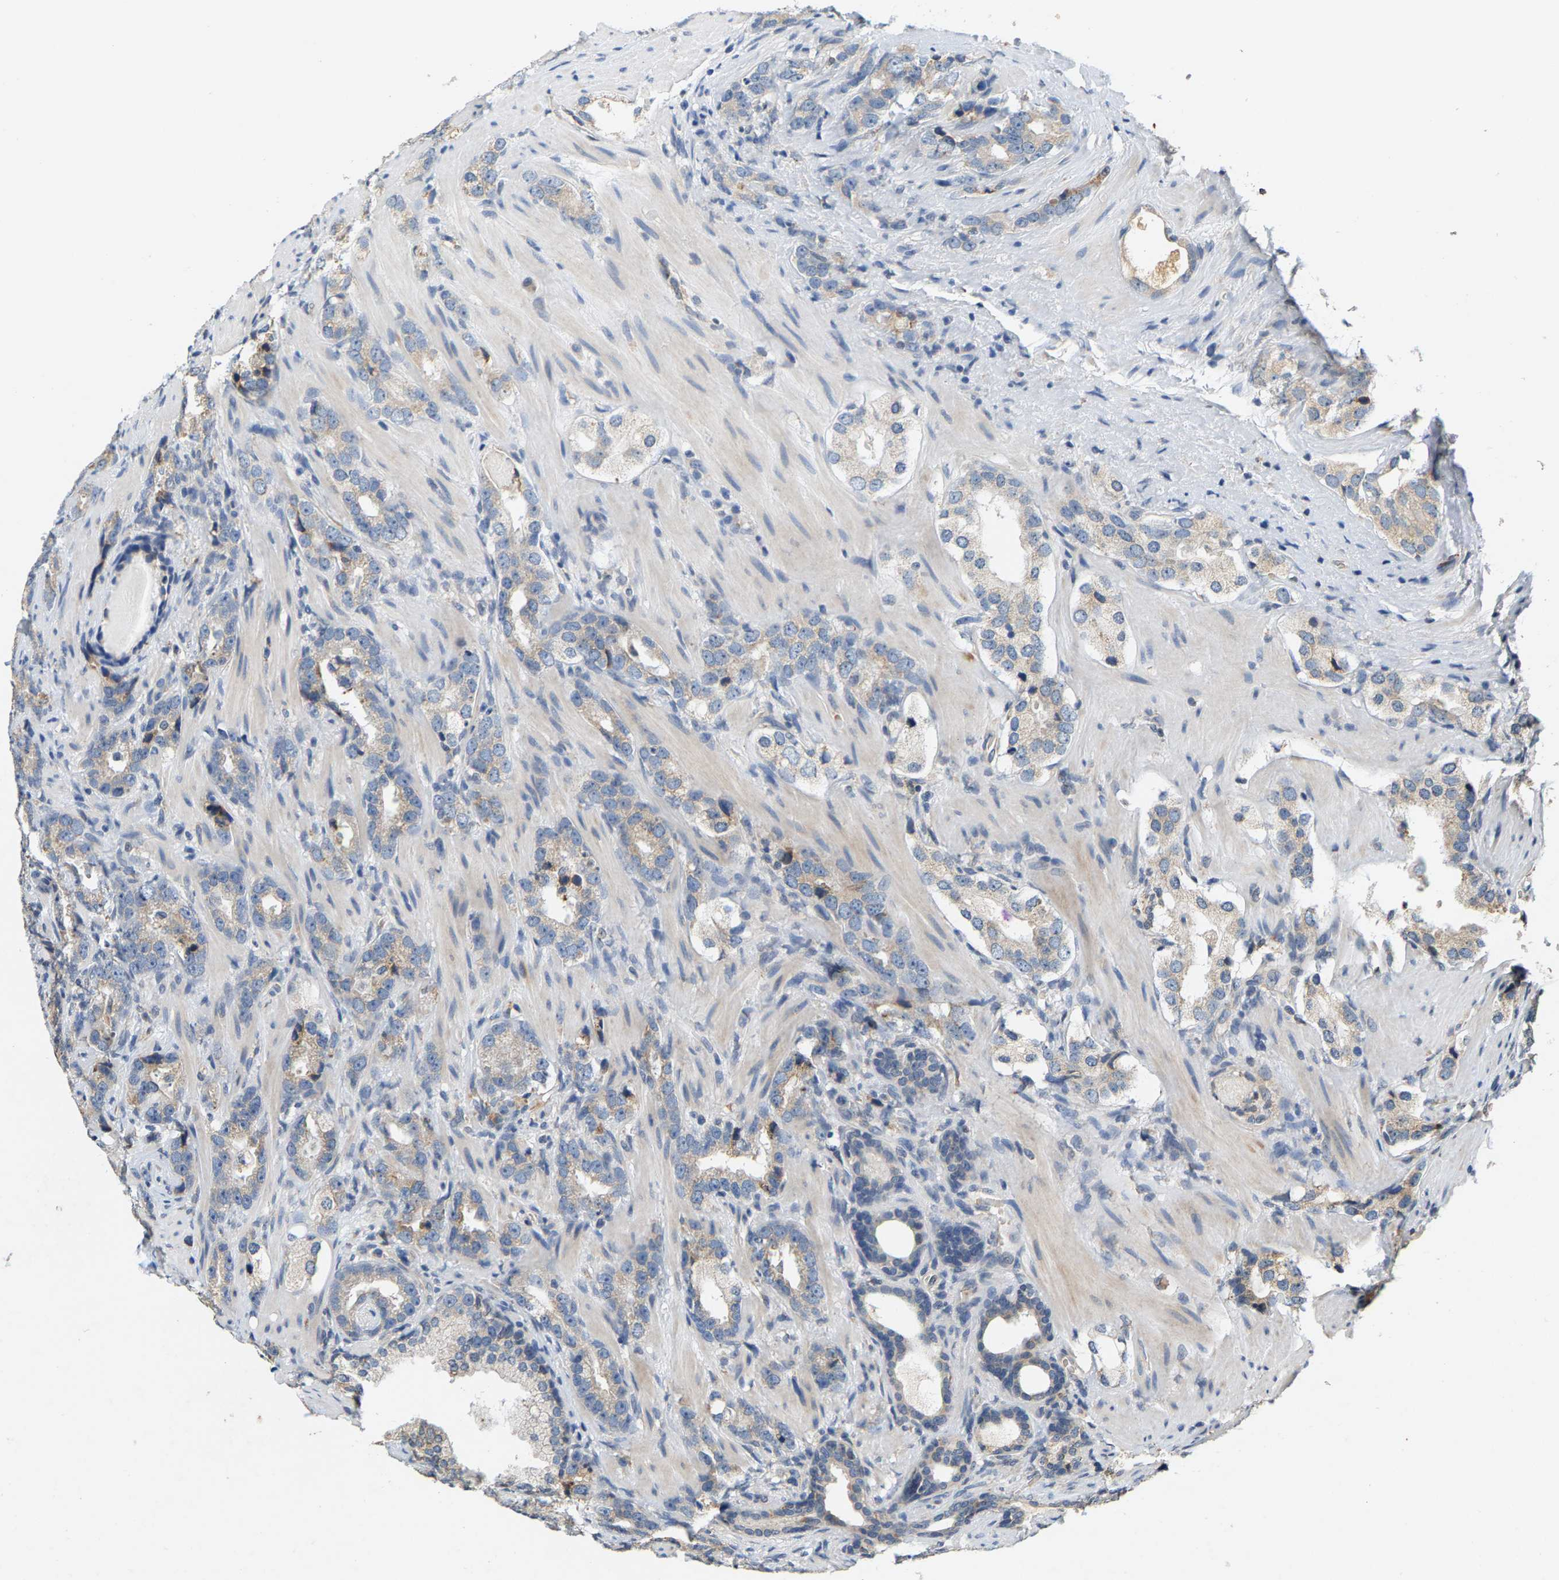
{"staining": {"intensity": "weak", "quantity": "<25%", "location": "cytoplasmic/membranous"}, "tissue": "prostate cancer", "cell_type": "Tumor cells", "image_type": "cancer", "snomed": [{"axis": "morphology", "description": "Adenocarcinoma, High grade"}, {"axis": "topography", "description": "Prostate"}], "caption": "A high-resolution photomicrograph shows immunohistochemistry (IHC) staining of prostate cancer (high-grade adenocarcinoma), which displays no significant staining in tumor cells.", "gene": "CIDEC", "patient": {"sex": "male", "age": 63}}